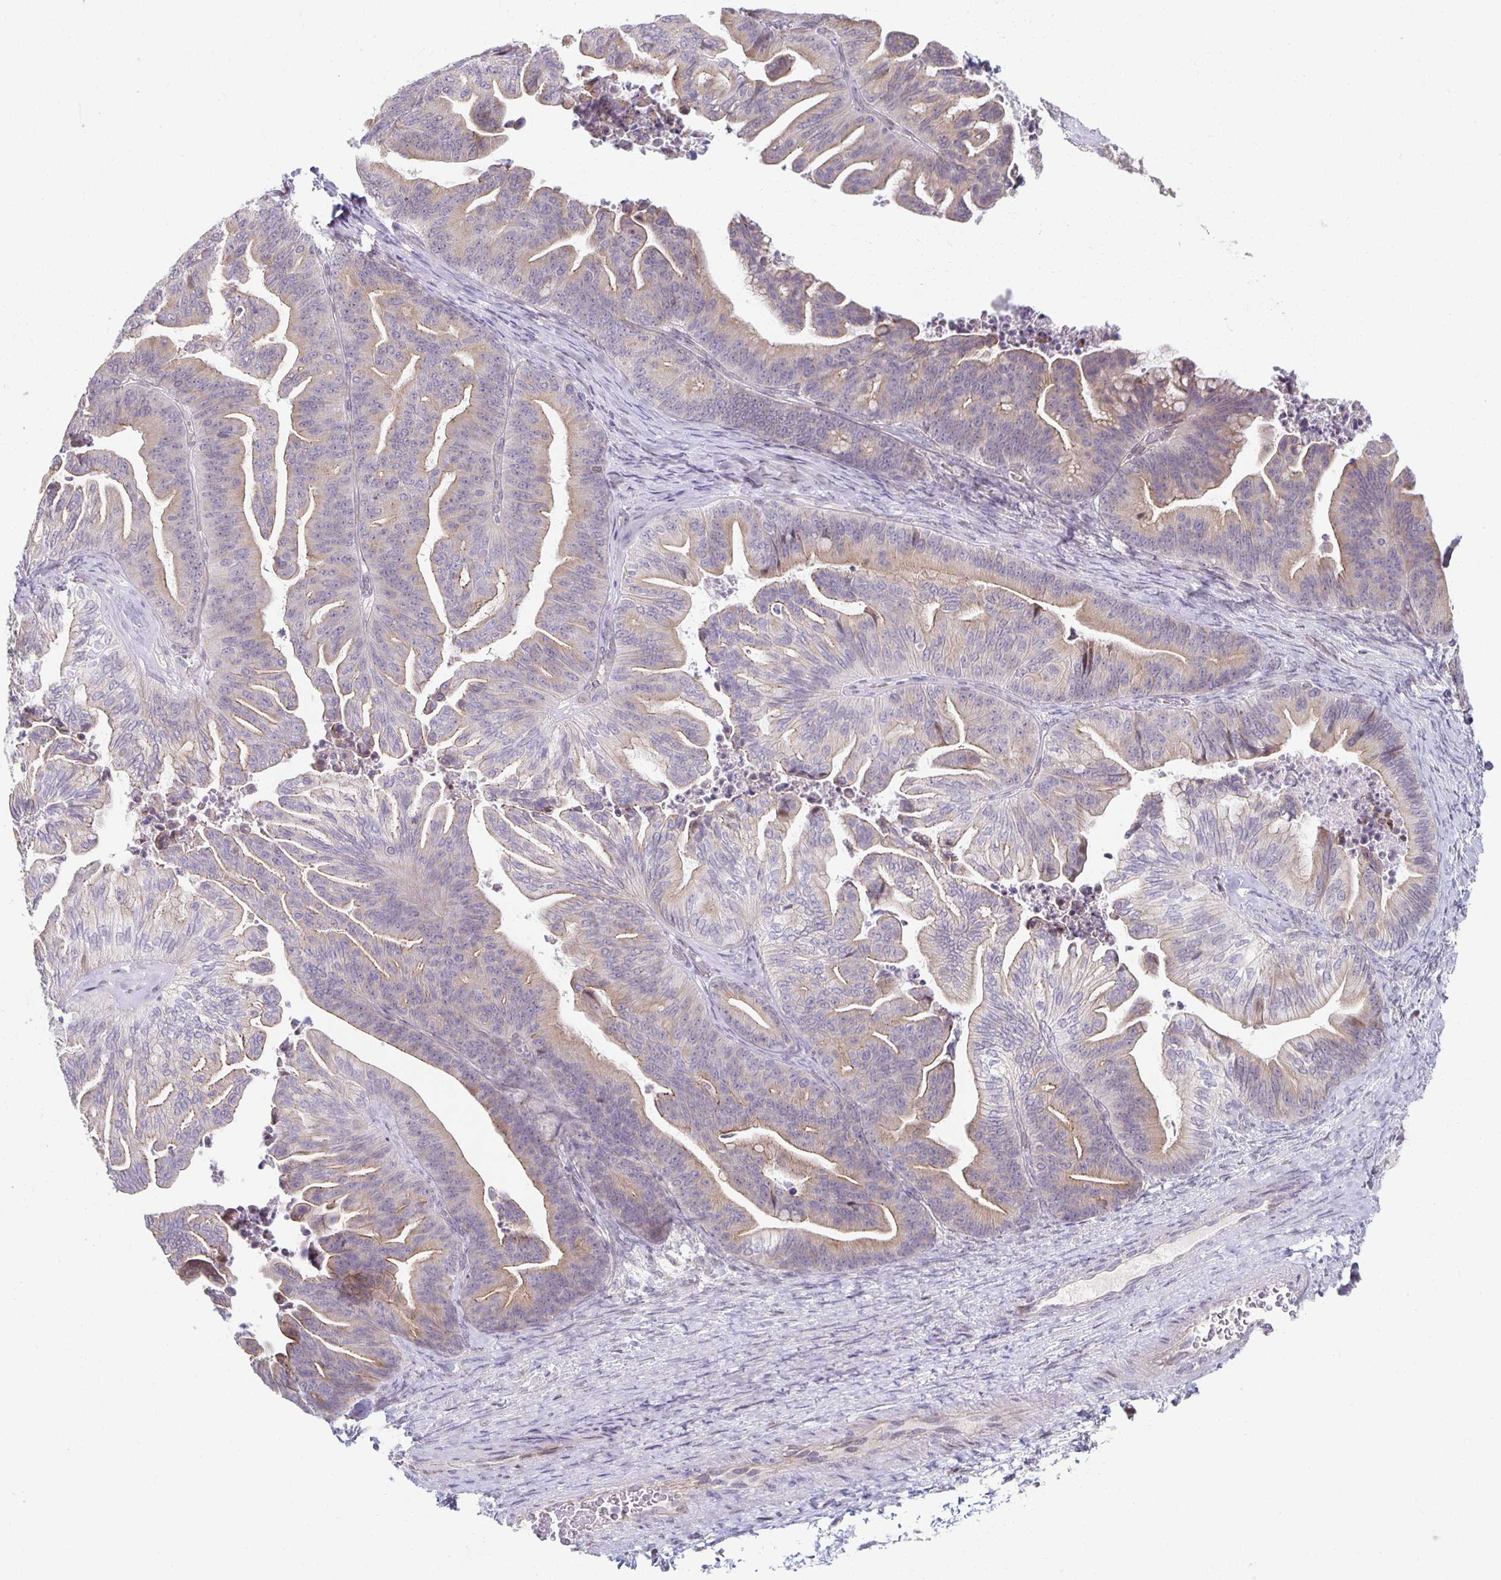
{"staining": {"intensity": "weak", "quantity": "<25%", "location": "cytoplasmic/membranous"}, "tissue": "ovarian cancer", "cell_type": "Tumor cells", "image_type": "cancer", "snomed": [{"axis": "morphology", "description": "Cystadenocarcinoma, mucinous, NOS"}, {"axis": "topography", "description": "Ovary"}], "caption": "DAB (3,3'-diaminobenzidine) immunohistochemical staining of mucinous cystadenocarcinoma (ovarian) shows no significant staining in tumor cells.", "gene": "HCFC1R1", "patient": {"sex": "female", "age": 67}}